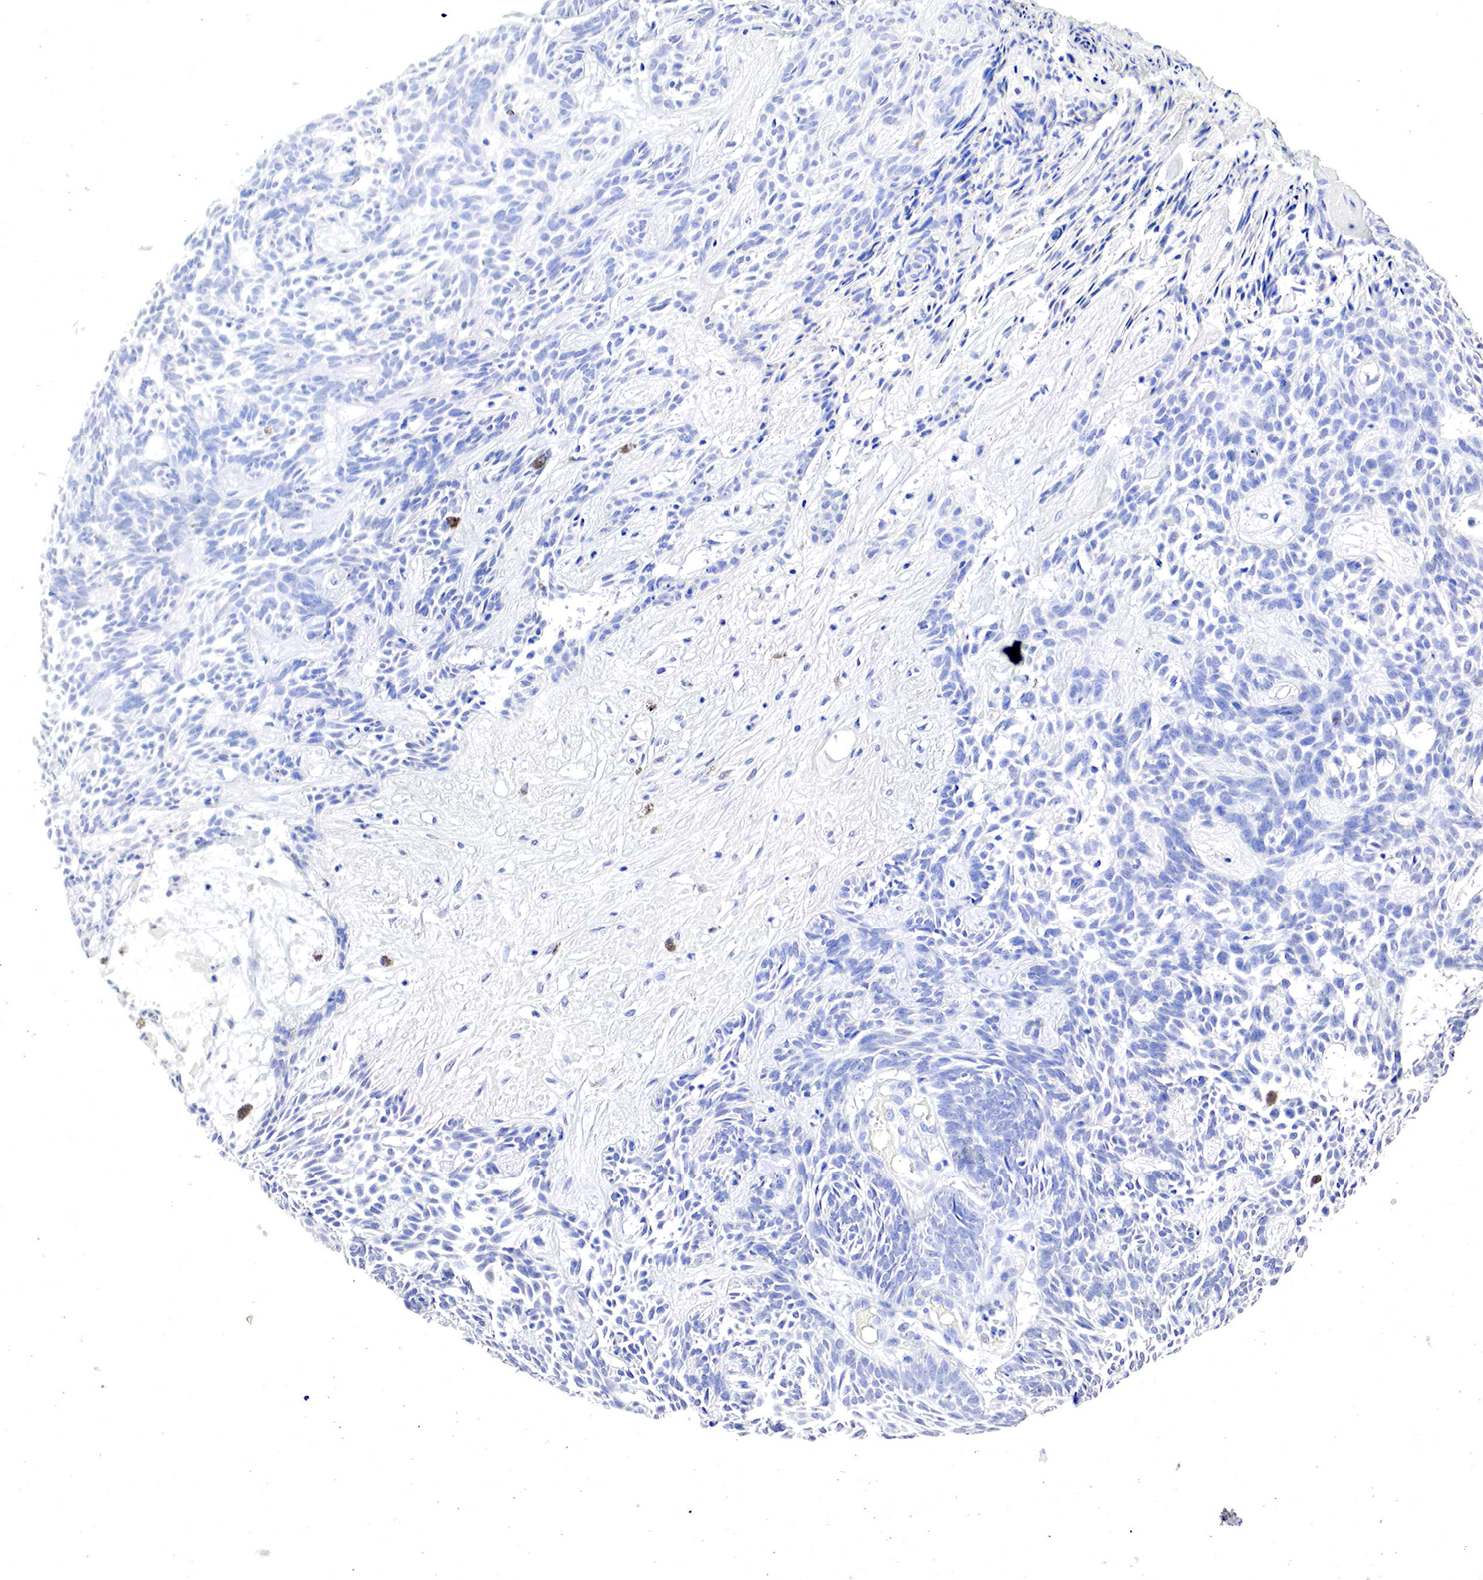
{"staining": {"intensity": "negative", "quantity": "none", "location": "none"}, "tissue": "skin cancer", "cell_type": "Tumor cells", "image_type": "cancer", "snomed": [{"axis": "morphology", "description": "Basal cell carcinoma"}, {"axis": "topography", "description": "Skin"}], "caption": "An immunohistochemistry micrograph of skin cancer (basal cell carcinoma) is shown. There is no staining in tumor cells of skin cancer (basal cell carcinoma).", "gene": "OTC", "patient": {"sex": "male", "age": 58}}